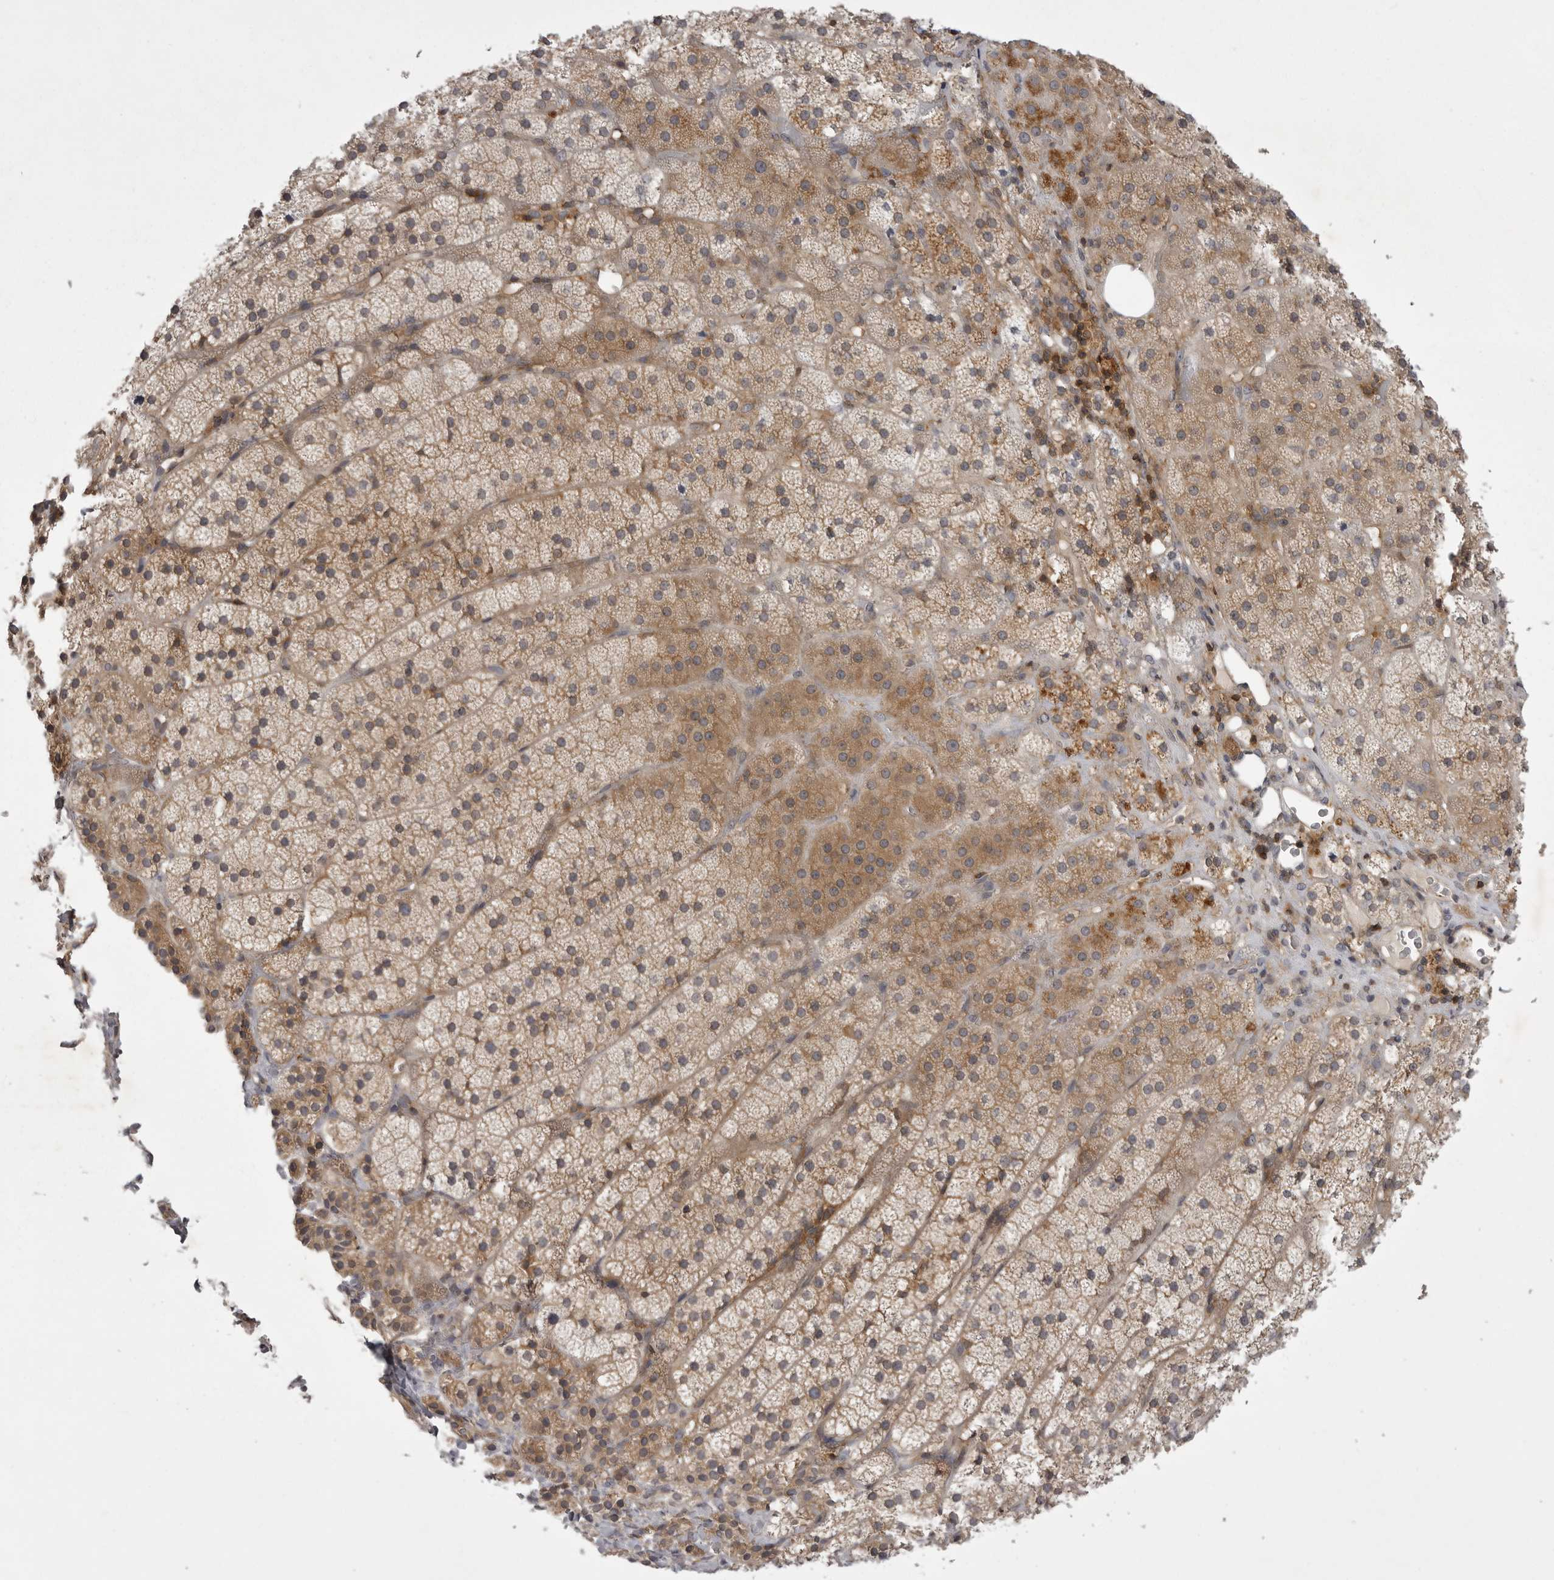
{"staining": {"intensity": "moderate", "quantity": ">75%", "location": "cytoplasmic/membranous"}, "tissue": "adrenal gland", "cell_type": "Glandular cells", "image_type": "normal", "snomed": [{"axis": "morphology", "description": "Normal tissue, NOS"}, {"axis": "topography", "description": "Adrenal gland"}], "caption": "Moderate cytoplasmic/membranous staining is seen in about >75% of glandular cells in unremarkable adrenal gland.", "gene": "STK24", "patient": {"sex": "female", "age": 44}}